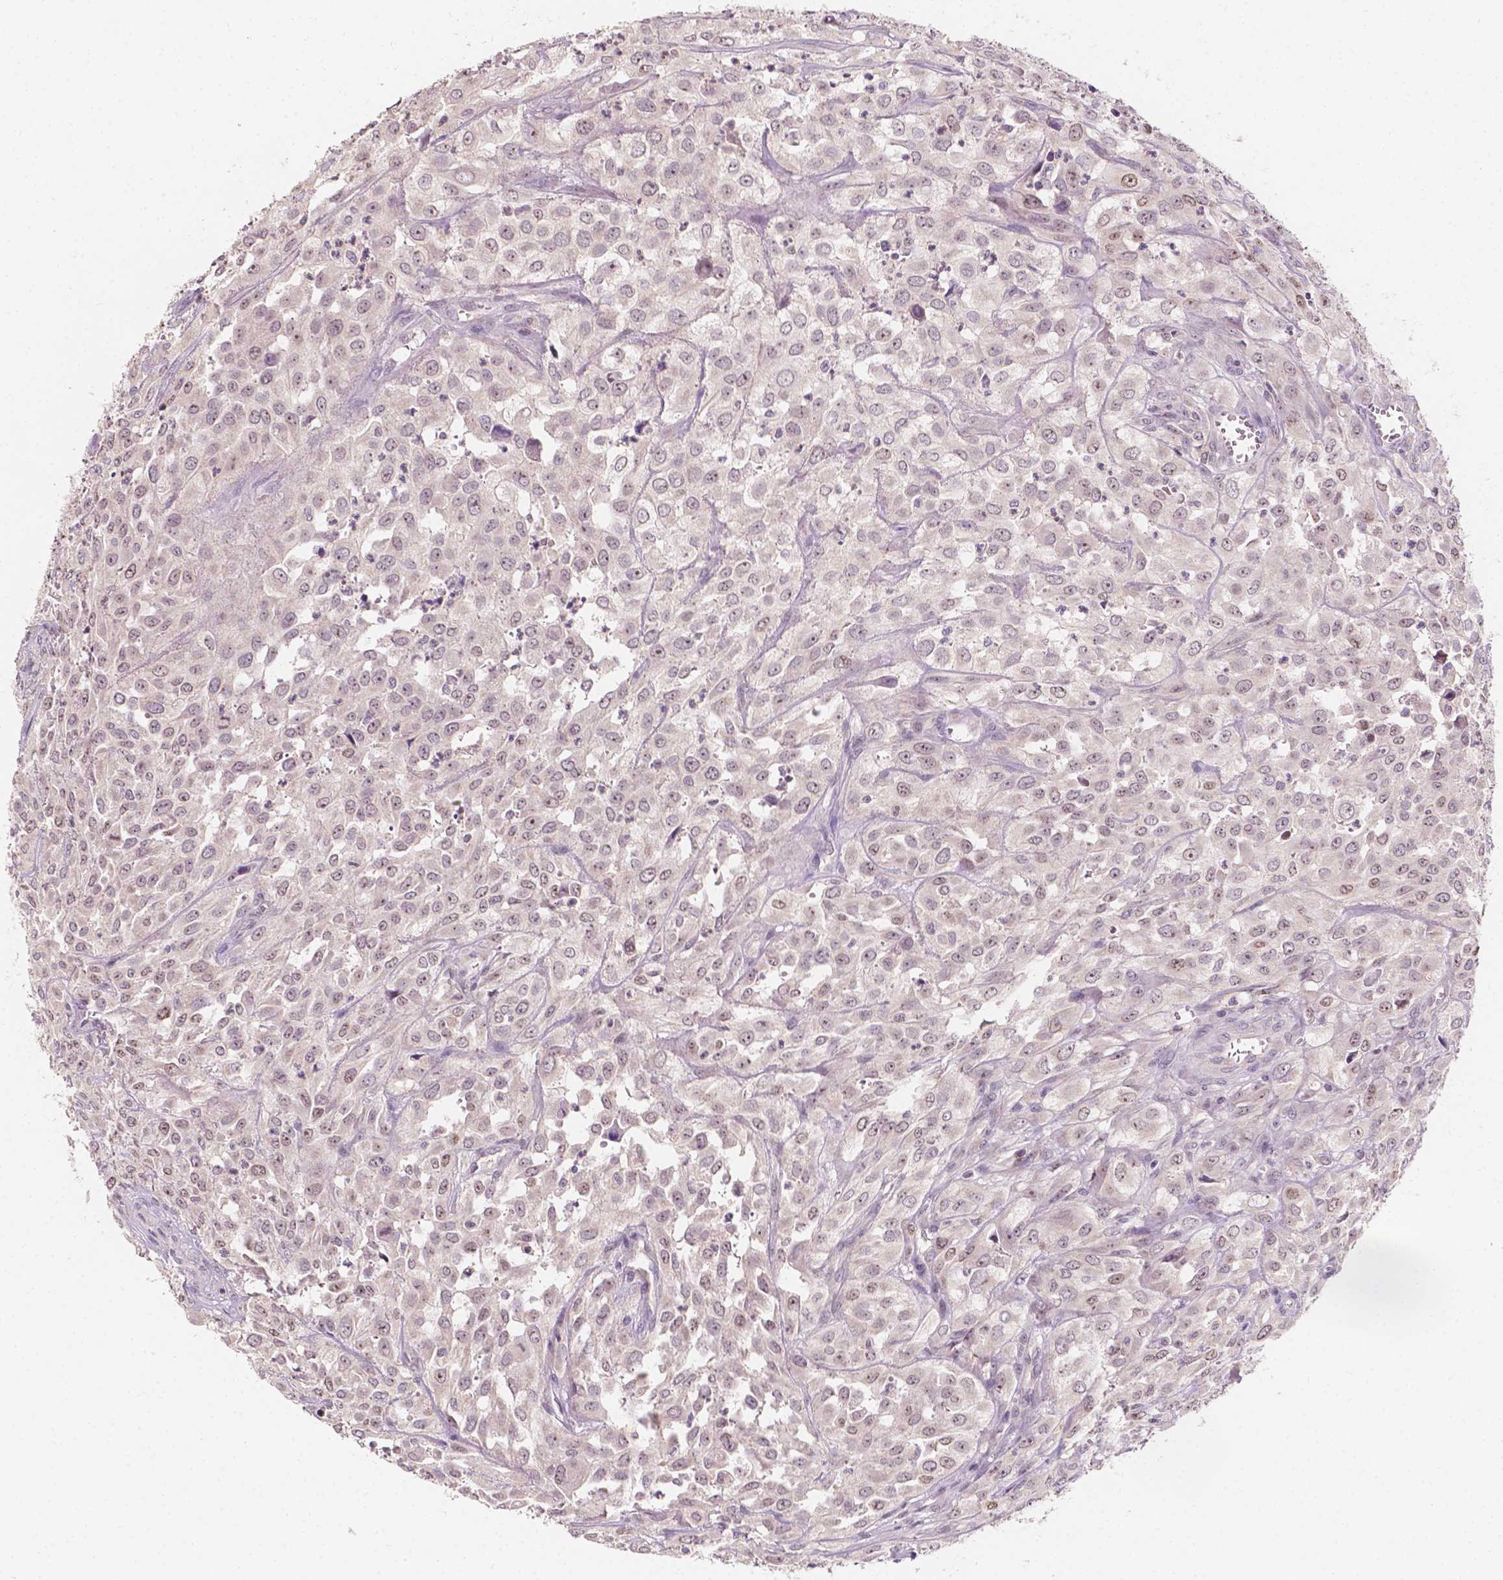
{"staining": {"intensity": "negative", "quantity": "none", "location": "none"}, "tissue": "urothelial cancer", "cell_type": "Tumor cells", "image_type": "cancer", "snomed": [{"axis": "morphology", "description": "Urothelial carcinoma, High grade"}, {"axis": "topography", "description": "Urinary bladder"}], "caption": "Immunohistochemistry of urothelial carcinoma (high-grade) displays no positivity in tumor cells.", "gene": "SIRT2", "patient": {"sex": "male", "age": 67}}